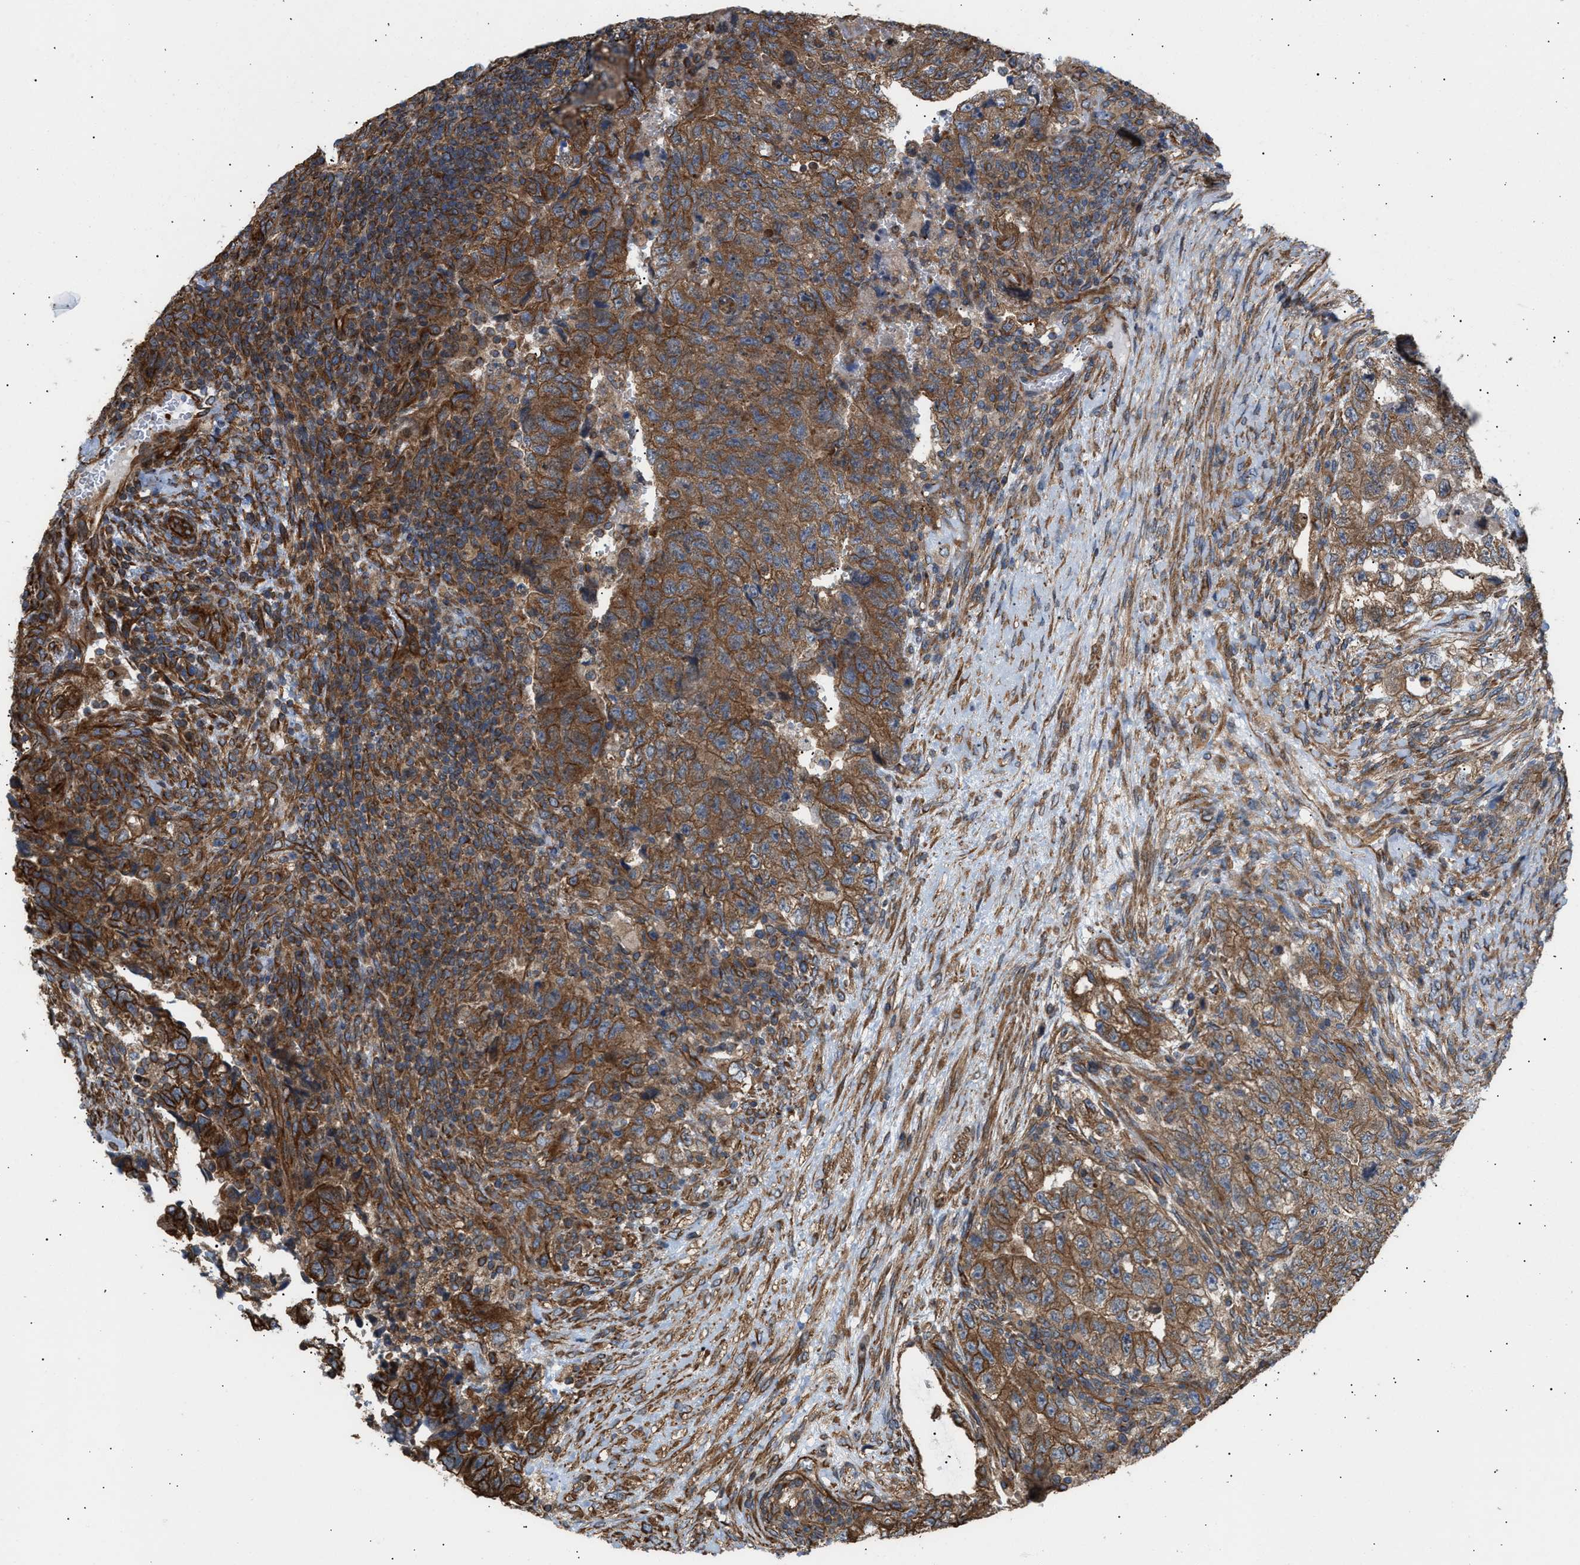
{"staining": {"intensity": "moderate", "quantity": ">75%", "location": "cytoplasmic/membranous"}, "tissue": "testis cancer", "cell_type": "Tumor cells", "image_type": "cancer", "snomed": [{"axis": "morphology", "description": "Carcinoma, Embryonal, NOS"}, {"axis": "topography", "description": "Testis"}], "caption": "A photomicrograph of human testis embryonal carcinoma stained for a protein shows moderate cytoplasmic/membranous brown staining in tumor cells.", "gene": "EPS15L1", "patient": {"sex": "male", "age": 36}}